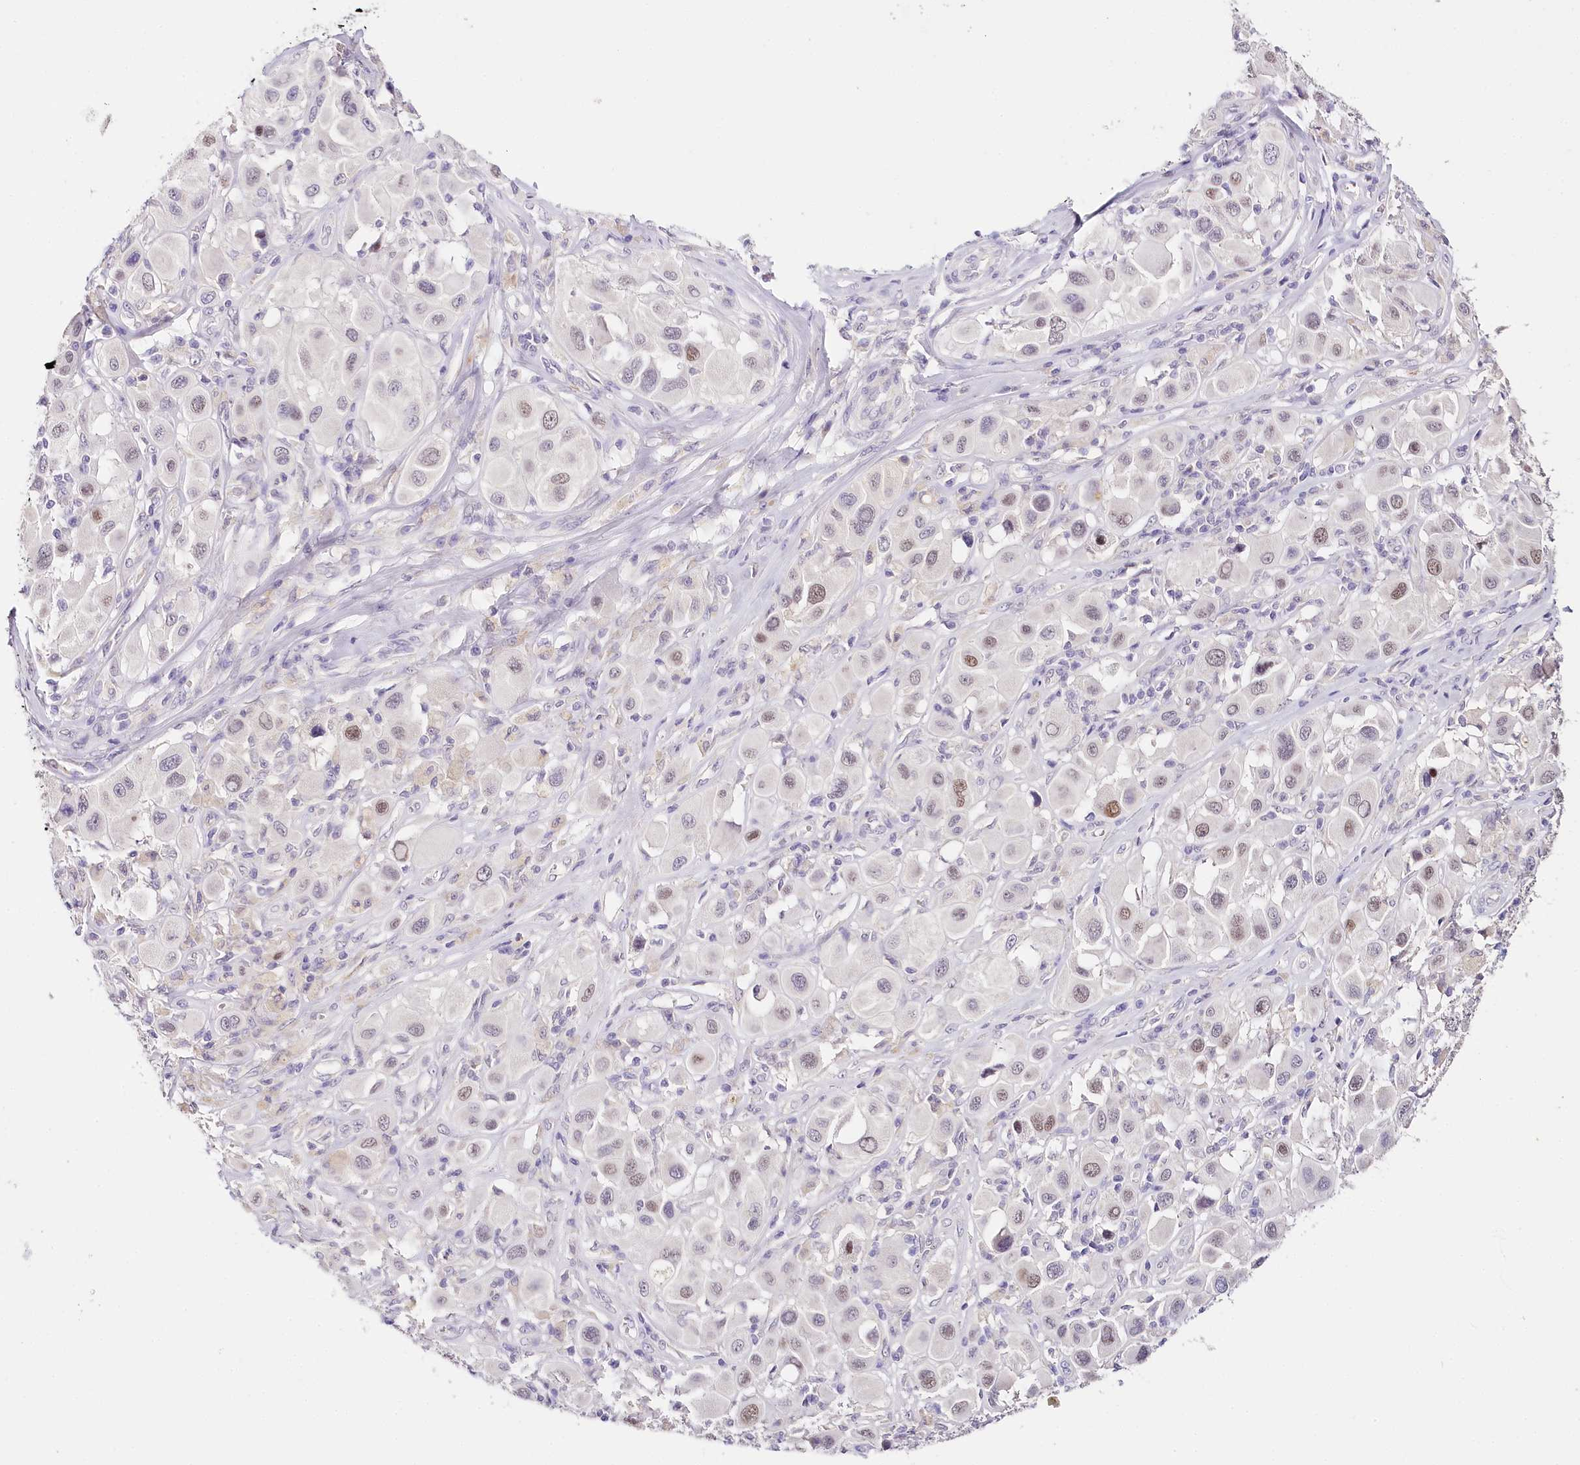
{"staining": {"intensity": "weak", "quantity": "25%-75%", "location": "nuclear"}, "tissue": "melanoma", "cell_type": "Tumor cells", "image_type": "cancer", "snomed": [{"axis": "morphology", "description": "Malignant melanoma, Metastatic site"}, {"axis": "topography", "description": "Skin"}], "caption": "IHC staining of malignant melanoma (metastatic site), which demonstrates low levels of weak nuclear staining in about 25%-75% of tumor cells indicating weak nuclear protein expression. The staining was performed using DAB (3,3'-diaminobenzidine) (brown) for protein detection and nuclei were counterstained in hematoxylin (blue).", "gene": "TP53", "patient": {"sex": "male", "age": 41}}